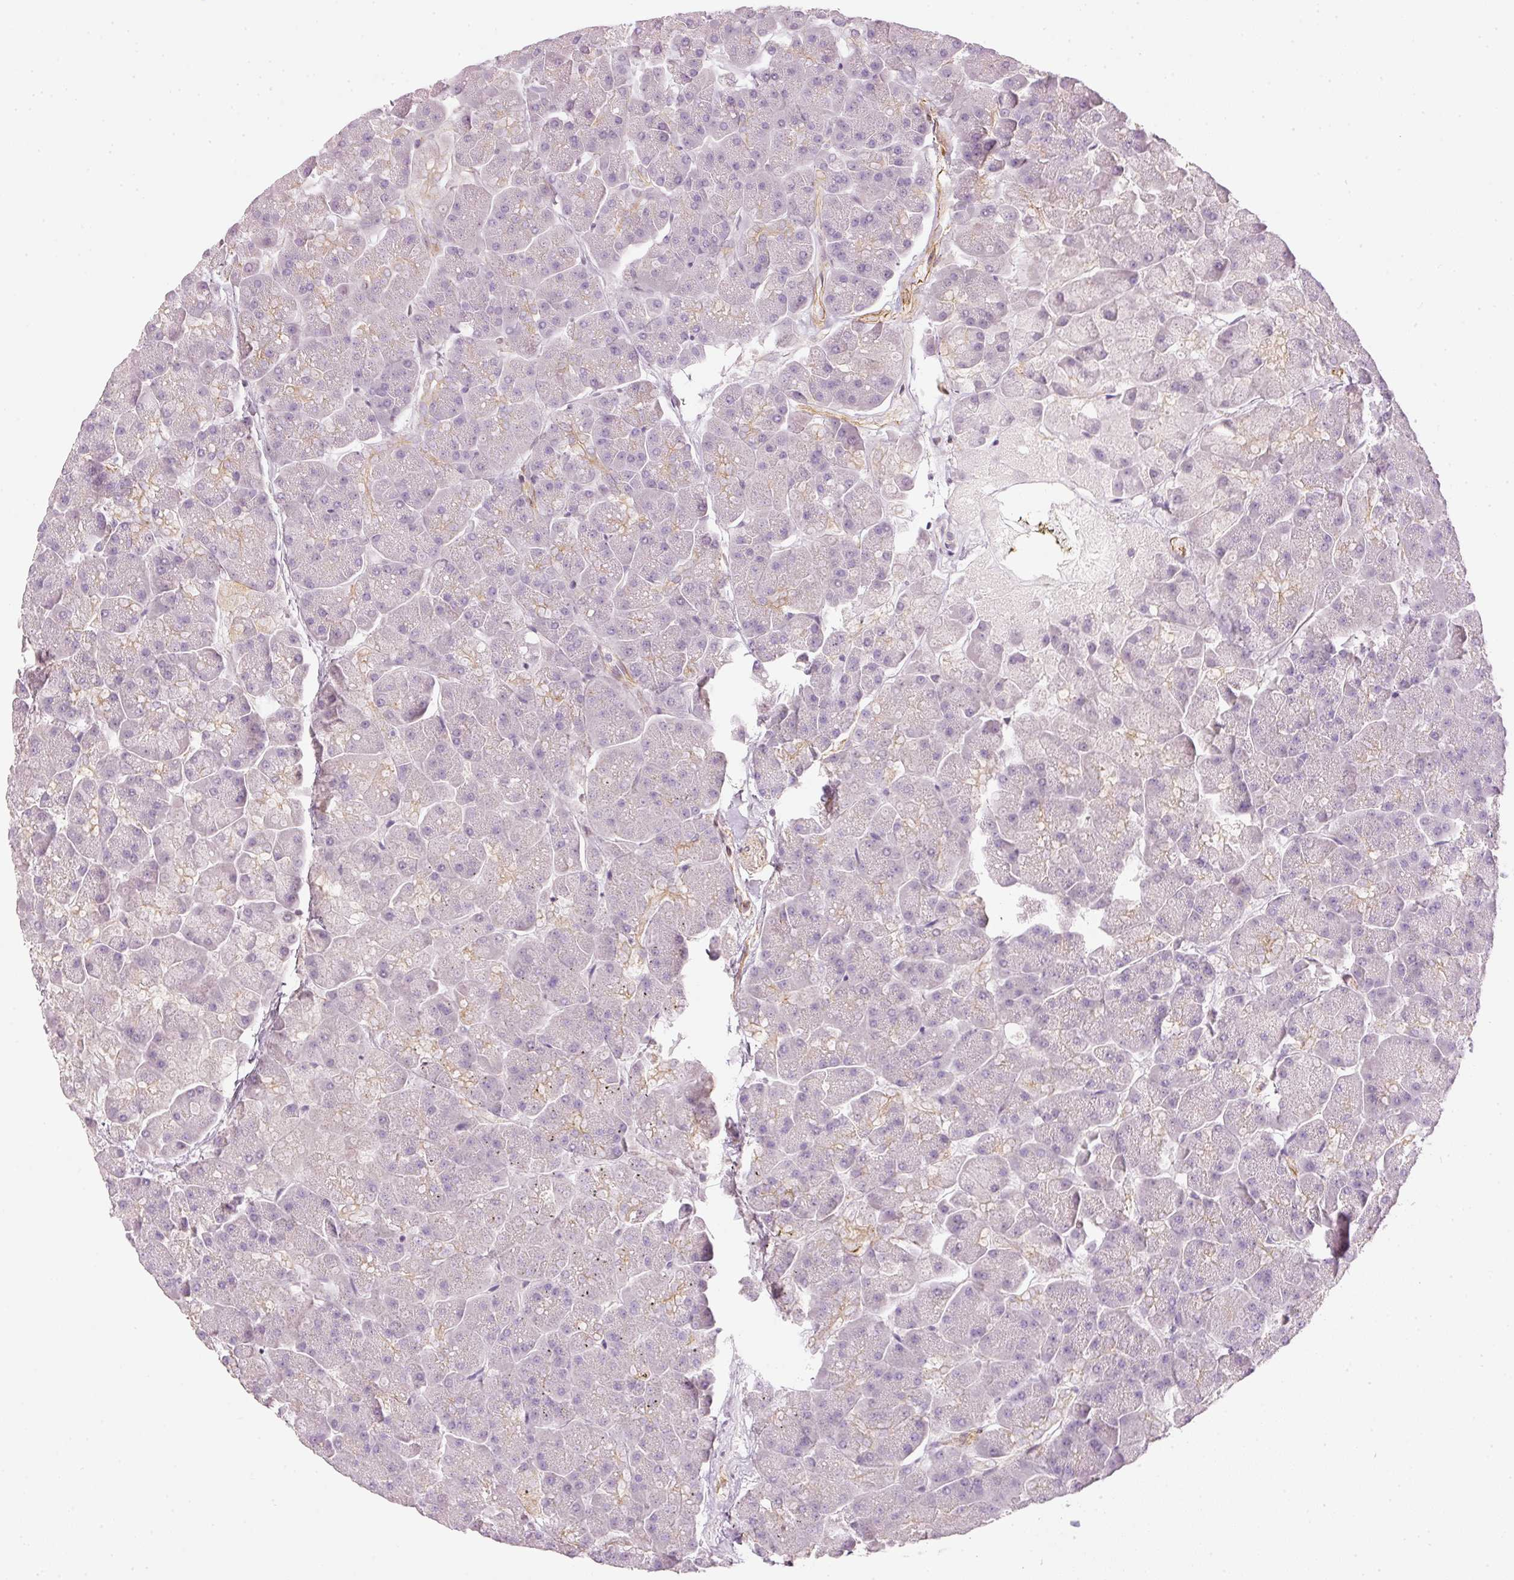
{"staining": {"intensity": "negative", "quantity": "none", "location": "none"}, "tissue": "pancreas", "cell_type": "Exocrine glandular cells", "image_type": "normal", "snomed": [{"axis": "morphology", "description": "Normal tissue, NOS"}, {"axis": "topography", "description": "Pancreas"}, {"axis": "topography", "description": "Peripheral nerve tissue"}], "caption": "This is an immunohistochemistry micrograph of benign human pancreas. There is no expression in exocrine glandular cells.", "gene": "OSR2", "patient": {"sex": "male", "age": 54}}